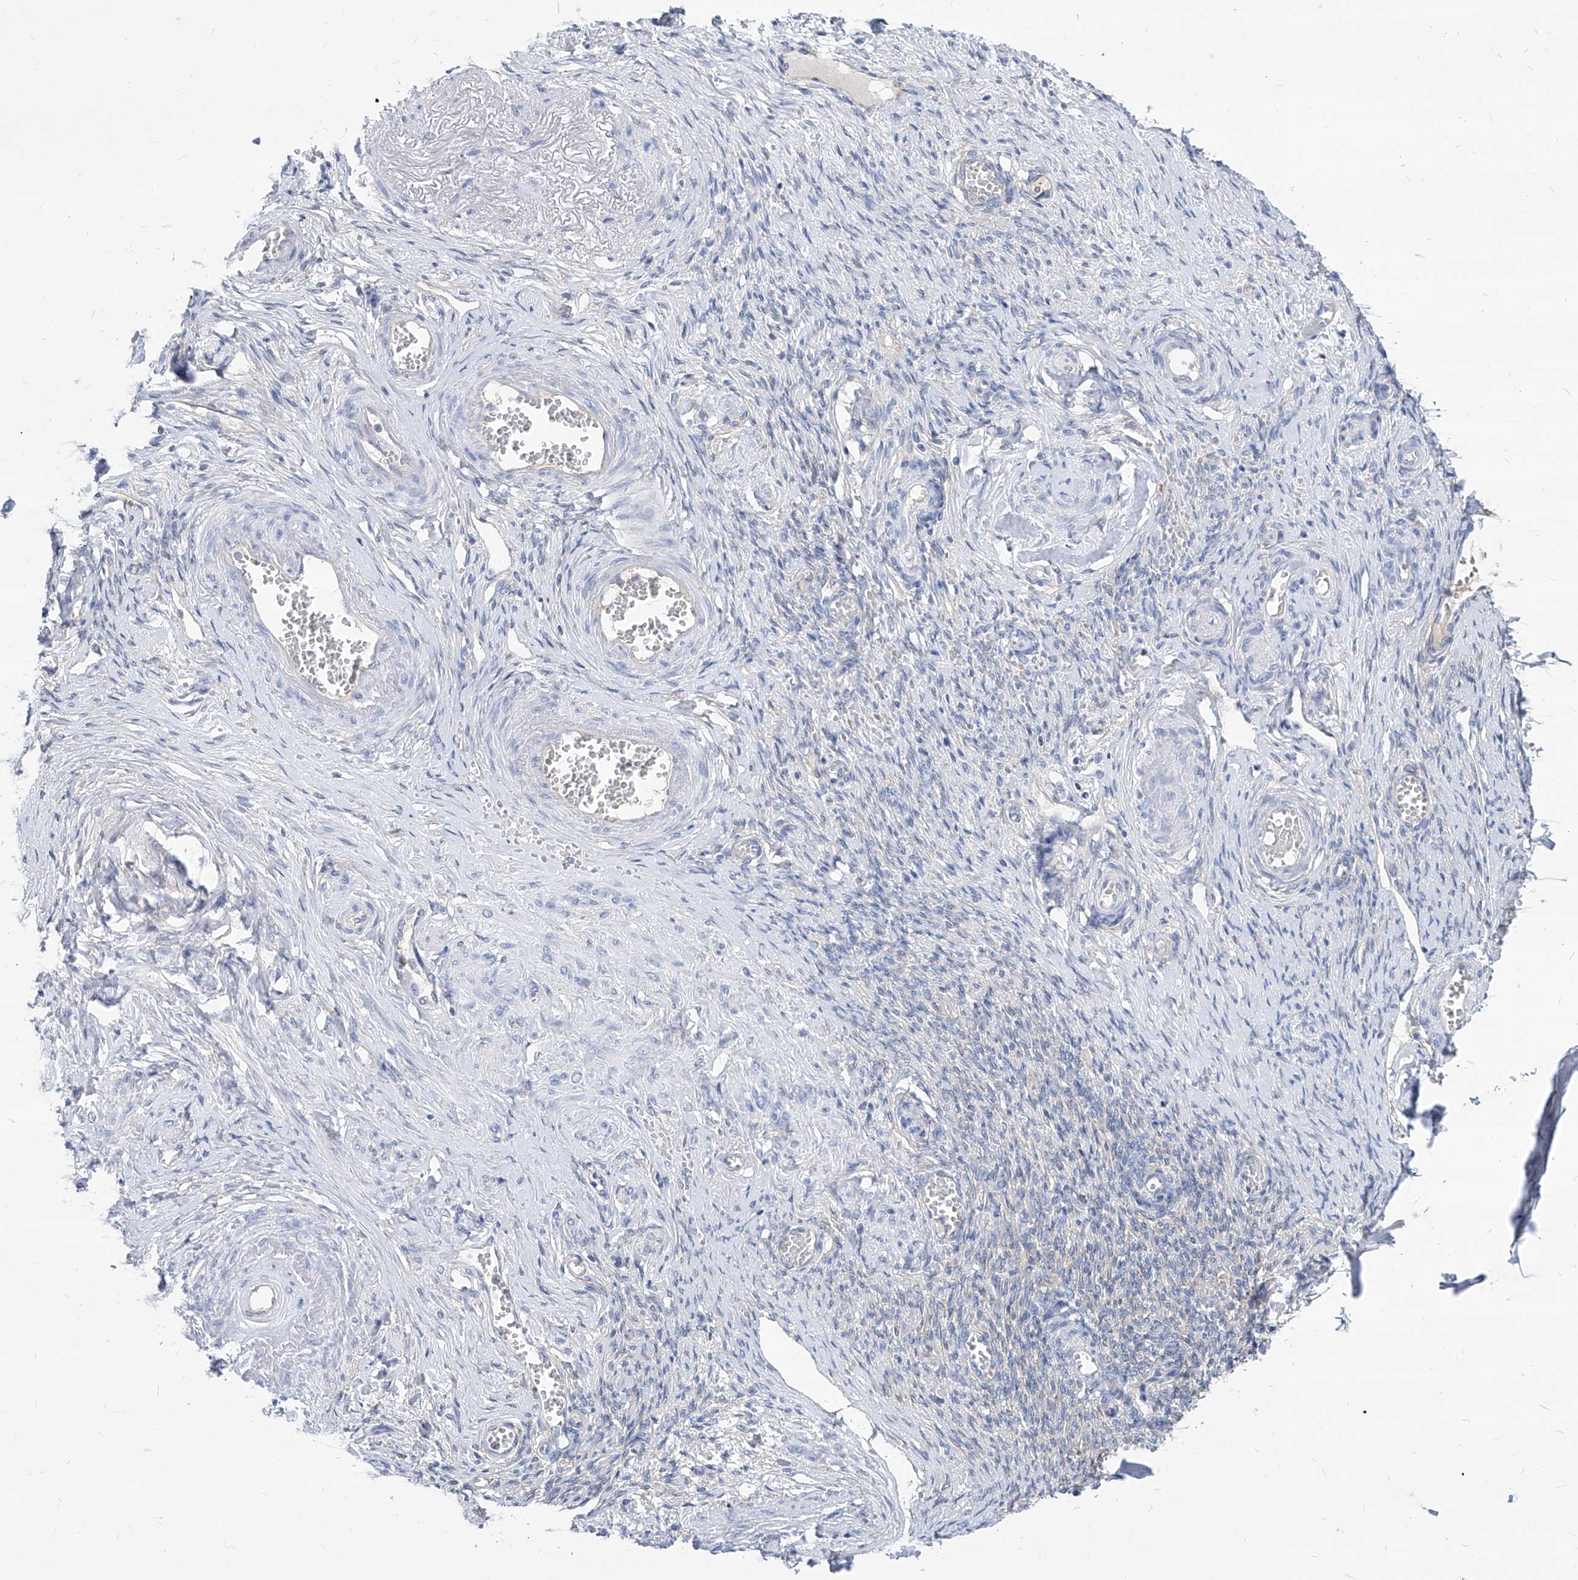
{"staining": {"intensity": "negative", "quantity": "none", "location": "none"}, "tissue": "adipose tissue", "cell_type": "Adipocytes", "image_type": "normal", "snomed": [{"axis": "morphology", "description": "Normal tissue, NOS"}, {"axis": "topography", "description": "Vascular tissue"}, {"axis": "topography", "description": "Fallopian tube"}, {"axis": "topography", "description": "Ovary"}], "caption": "A high-resolution photomicrograph shows immunohistochemistry (IHC) staining of benign adipose tissue, which displays no significant expression in adipocytes.", "gene": "AKAP10", "patient": {"sex": "female", "age": 67}}